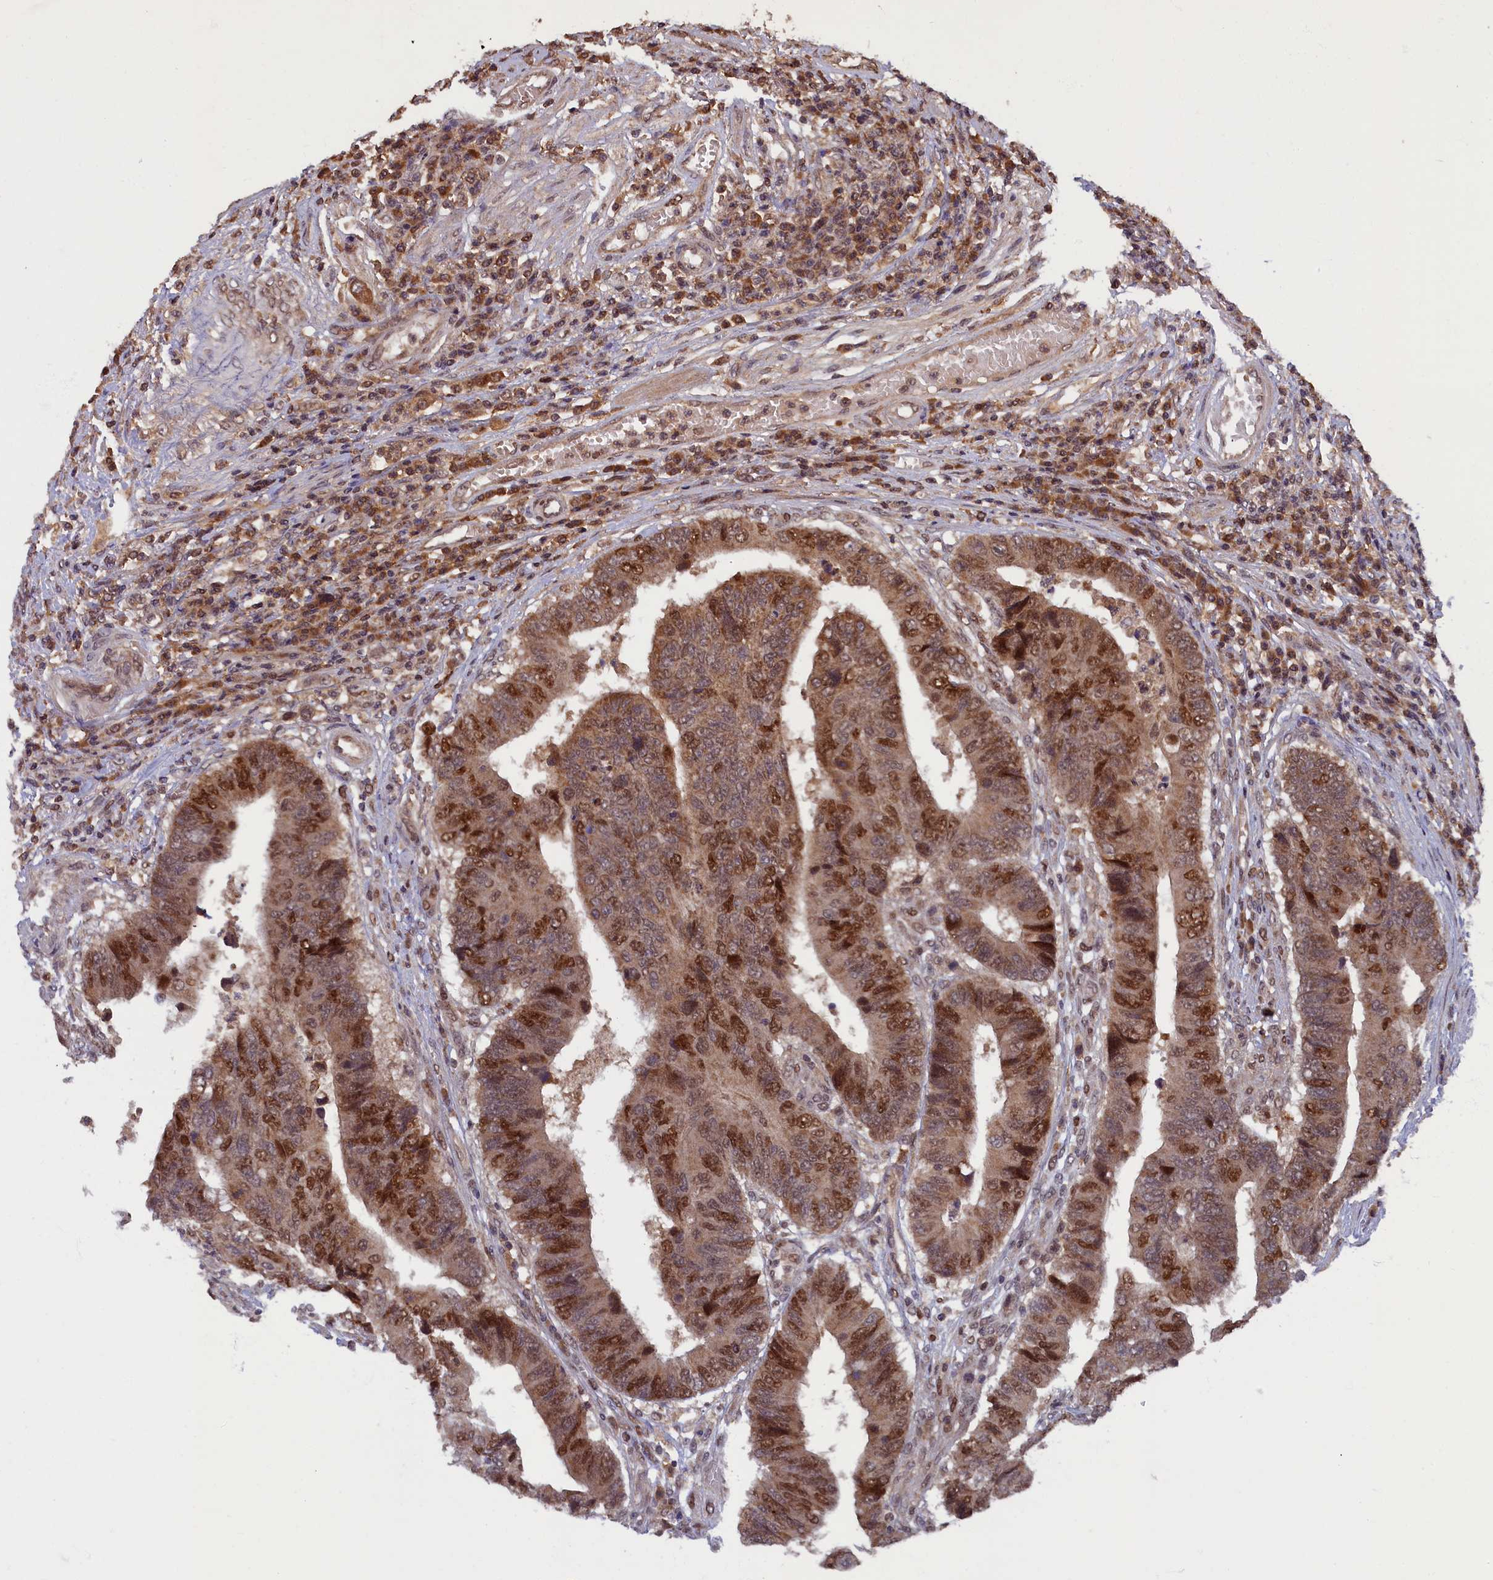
{"staining": {"intensity": "strong", "quantity": ">75%", "location": "nuclear"}, "tissue": "colorectal cancer", "cell_type": "Tumor cells", "image_type": "cancer", "snomed": [{"axis": "morphology", "description": "Adenocarcinoma, NOS"}, {"axis": "topography", "description": "Rectum"}], "caption": "DAB (3,3'-diaminobenzidine) immunohistochemical staining of human colorectal cancer (adenocarcinoma) demonstrates strong nuclear protein staining in about >75% of tumor cells. (Brightfield microscopy of DAB IHC at high magnification).", "gene": "BRCA1", "patient": {"sex": "male", "age": 84}}